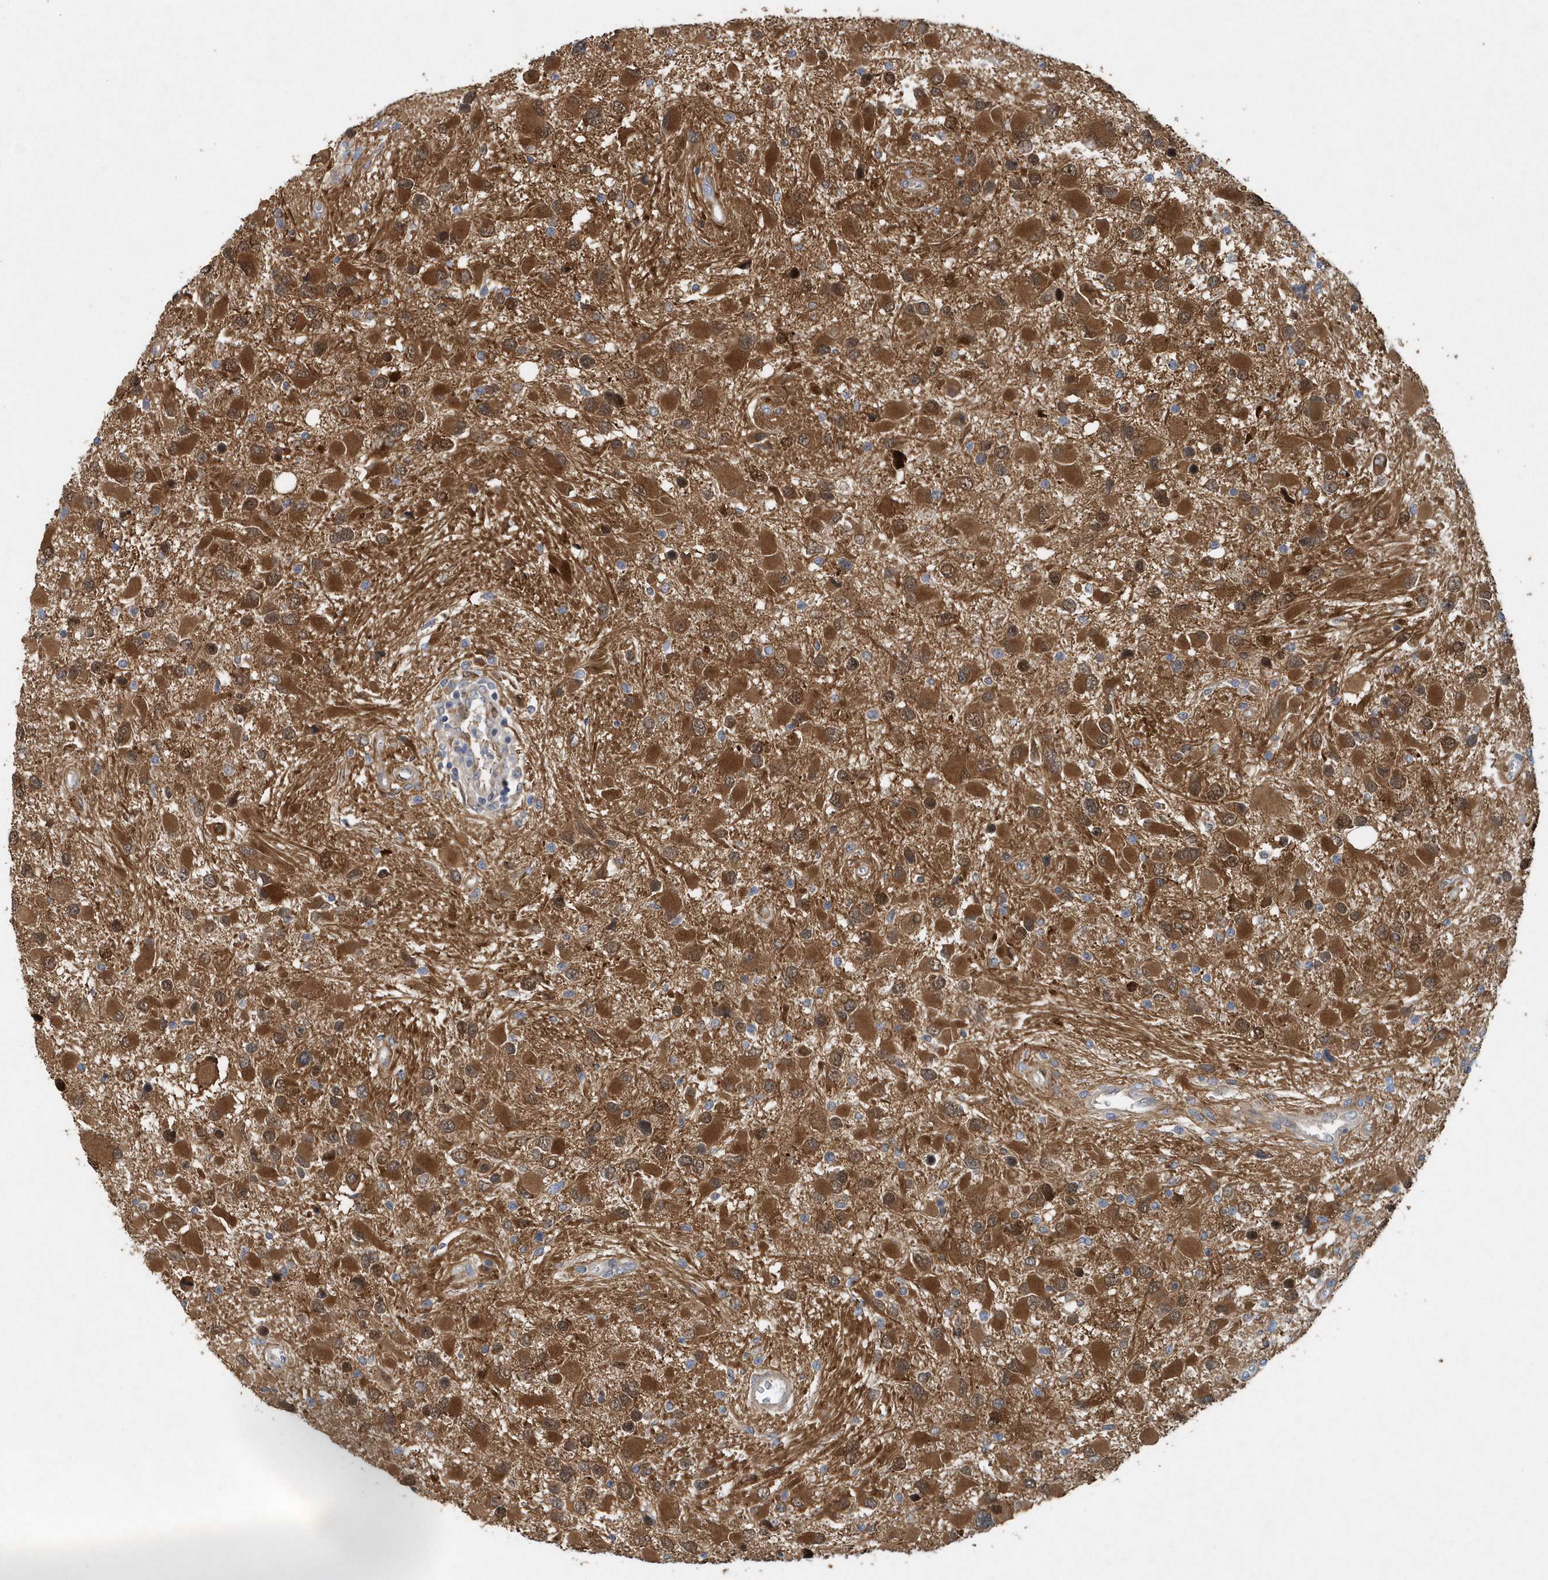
{"staining": {"intensity": "moderate", "quantity": ">75%", "location": "cytoplasmic/membranous"}, "tissue": "glioma", "cell_type": "Tumor cells", "image_type": "cancer", "snomed": [{"axis": "morphology", "description": "Glioma, malignant, High grade"}, {"axis": "topography", "description": "Brain"}], "caption": "Immunohistochemistry photomicrograph of neoplastic tissue: malignant glioma (high-grade) stained using IHC shows medium levels of moderate protein expression localized specifically in the cytoplasmic/membranous of tumor cells, appearing as a cytoplasmic/membranous brown color.", "gene": "PFN2", "patient": {"sex": "male", "age": 53}}